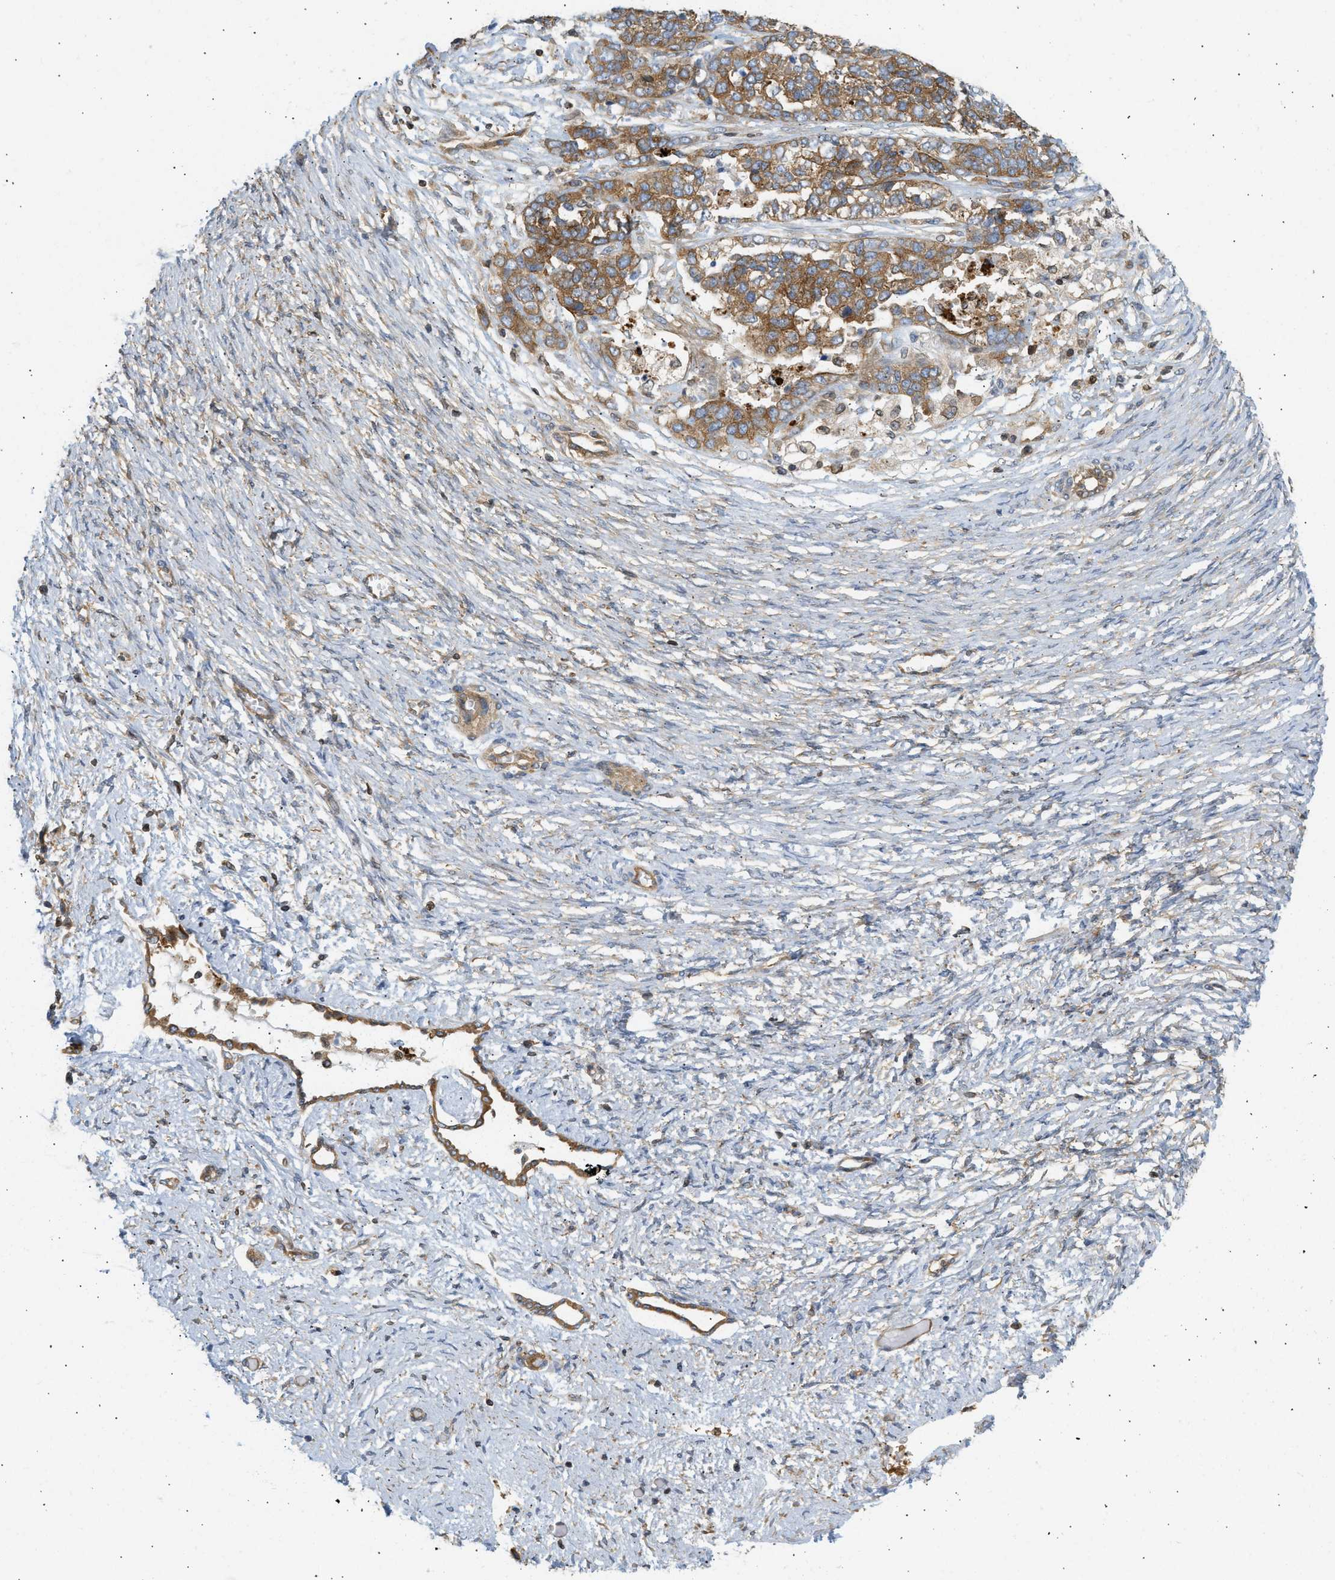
{"staining": {"intensity": "moderate", "quantity": ">75%", "location": "cytoplasmic/membranous"}, "tissue": "ovarian cancer", "cell_type": "Tumor cells", "image_type": "cancer", "snomed": [{"axis": "morphology", "description": "Cystadenocarcinoma, serous, NOS"}, {"axis": "topography", "description": "Ovary"}], "caption": "Serous cystadenocarcinoma (ovarian) stained with a brown dye exhibits moderate cytoplasmic/membranous positive staining in approximately >75% of tumor cells.", "gene": "STRN", "patient": {"sex": "female", "age": 44}}